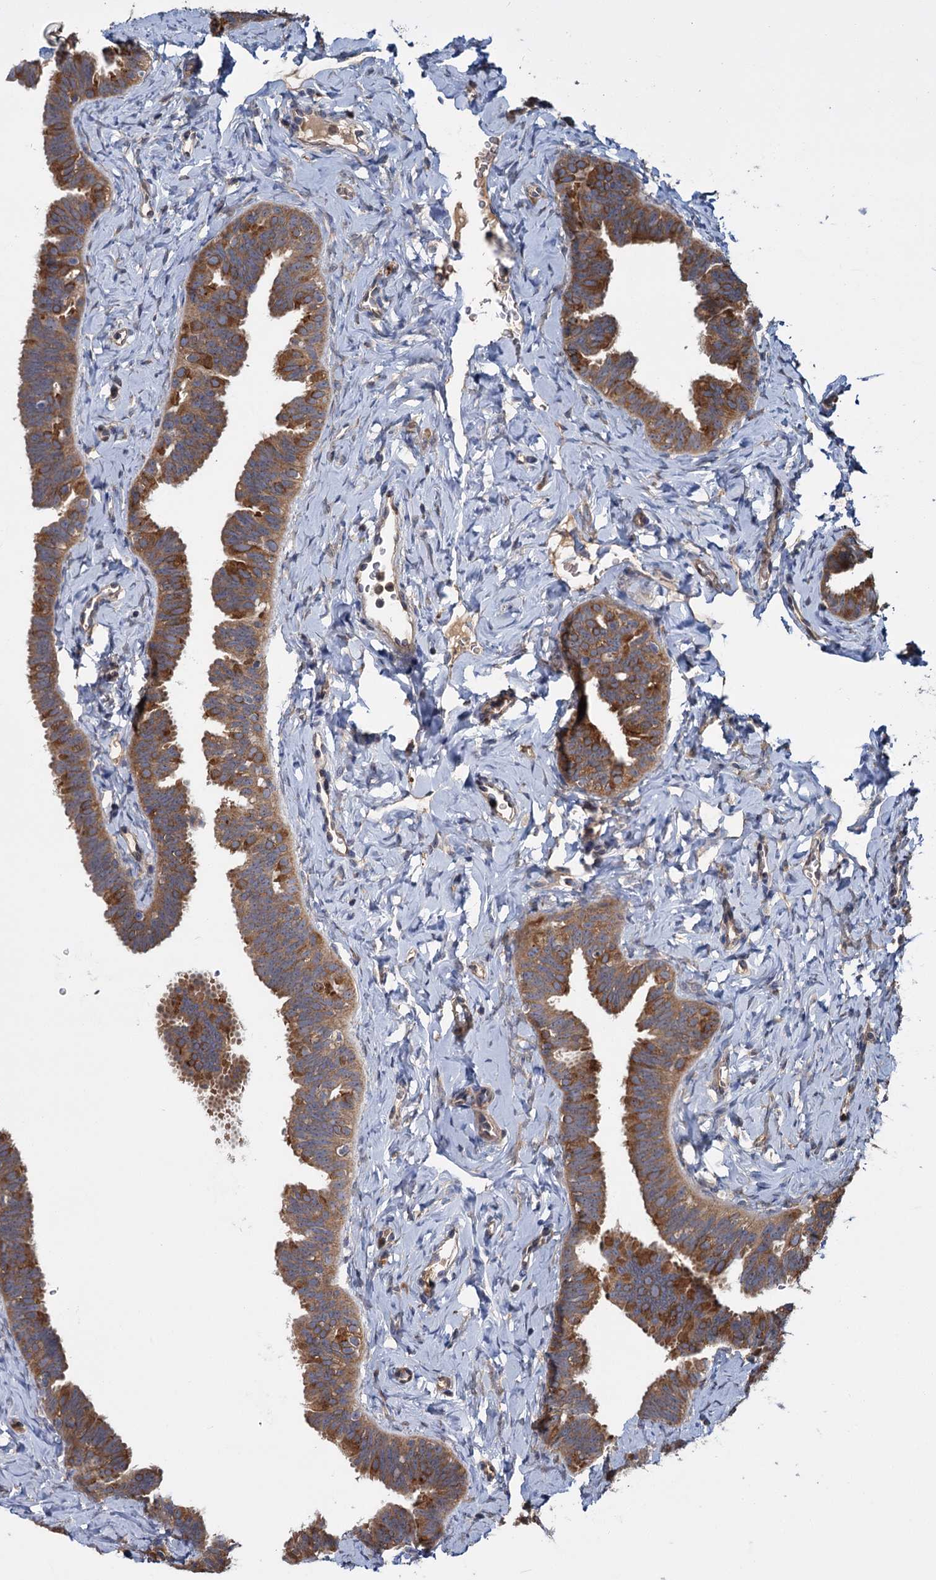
{"staining": {"intensity": "moderate", "quantity": "25%-75%", "location": "cytoplasmic/membranous"}, "tissue": "fallopian tube", "cell_type": "Glandular cells", "image_type": "normal", "snomed": [{"axis": "morphology", "description": "Normal tissue, NOS"}, {"axis": "topography", "description": "Fallopian tube"}], "caption": "Protein expression analysis of unremarkable human fallopian tube reveals moderate cytoplasmic/membranous expression in approximately 25%-75% of glandular cells. (Brightfield microscopy of DAB IHC at high magnification).", "gene": "DYNC2H1", "patient": {"sex": "female", "age": 65}}